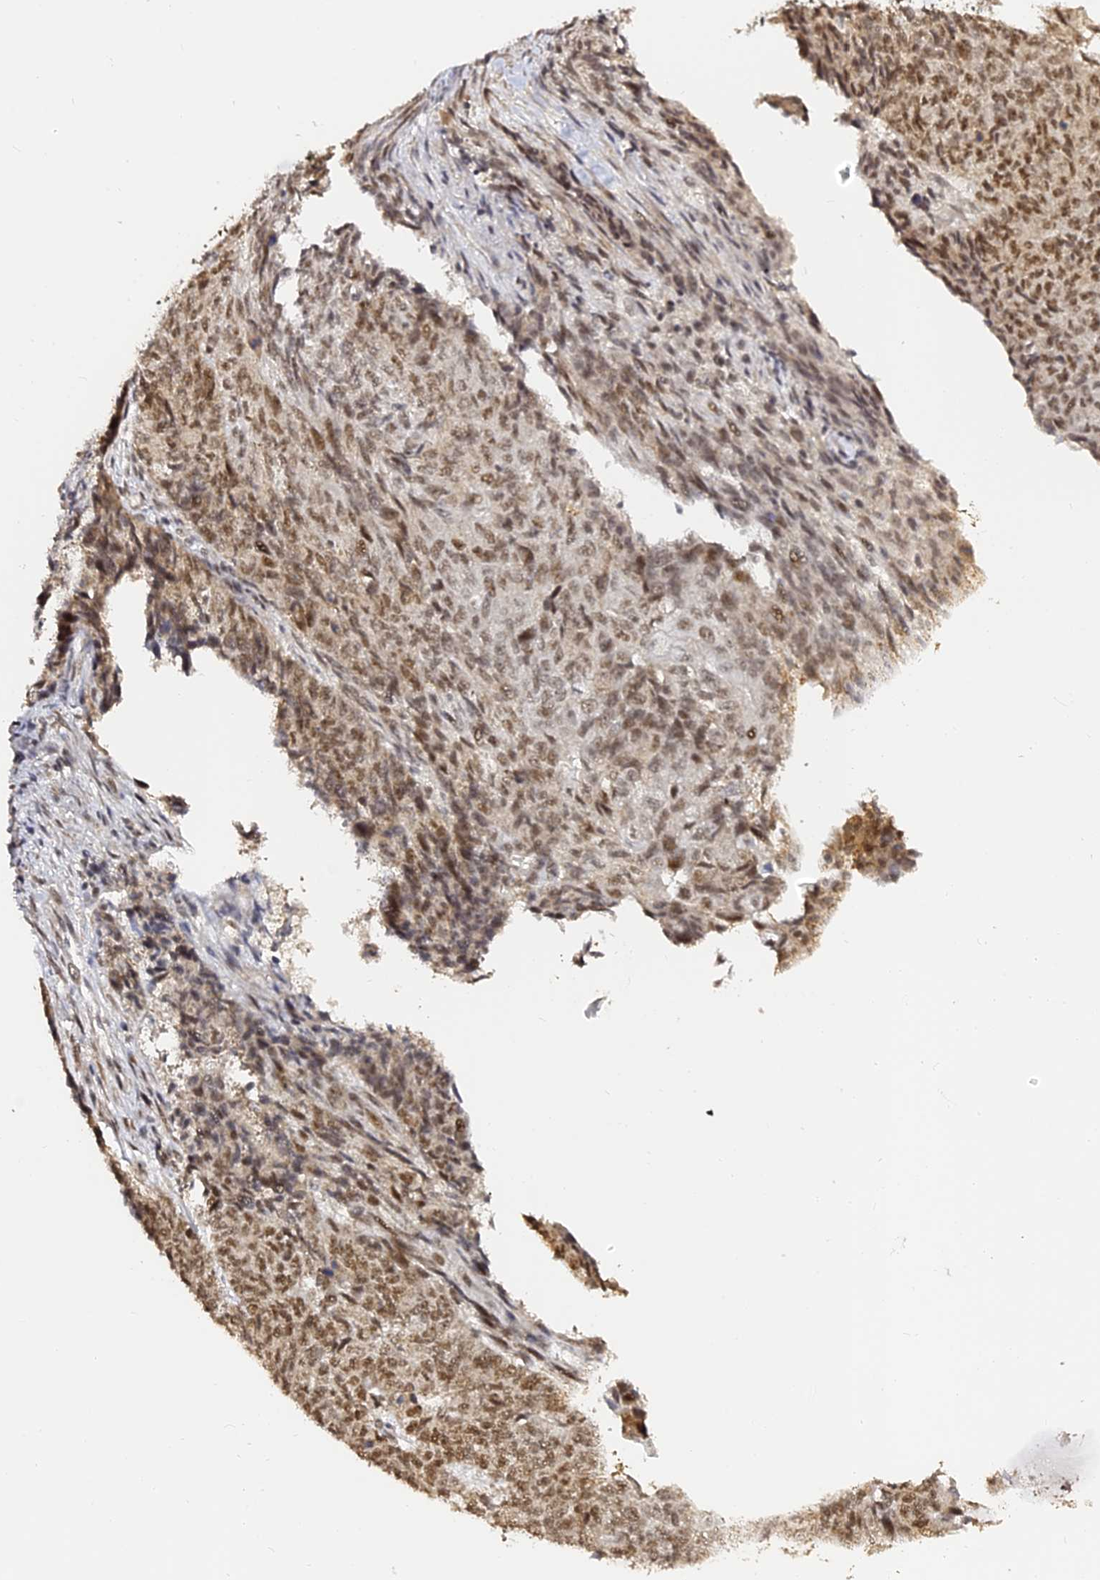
{"staining": {"intensity": "moderate", "quantity": ">75%", "location": "nuclear"}, "tissue": "endometrial cancer", "cell_type": "Tumor cells", "image_type": "cancer", "snomed": [{"axis": "morphology", "description": "Adenocarcinoma, NOS"}, {"axis": "topography", "description": "Endometrium"}], "caption": "IHC staining of adenocarcinoma (endometrial), which shows medium levels of moderate nuclear positivity in approximately >75% of tumor cells indicating moderate nuclear protein expression. The staining was performed using DAB (brown) for protein detection and nuclei were counterstained in hematoxylin (blue).", "gene": "MCRS1", "patient": {"sex": "female", "age": 32}}